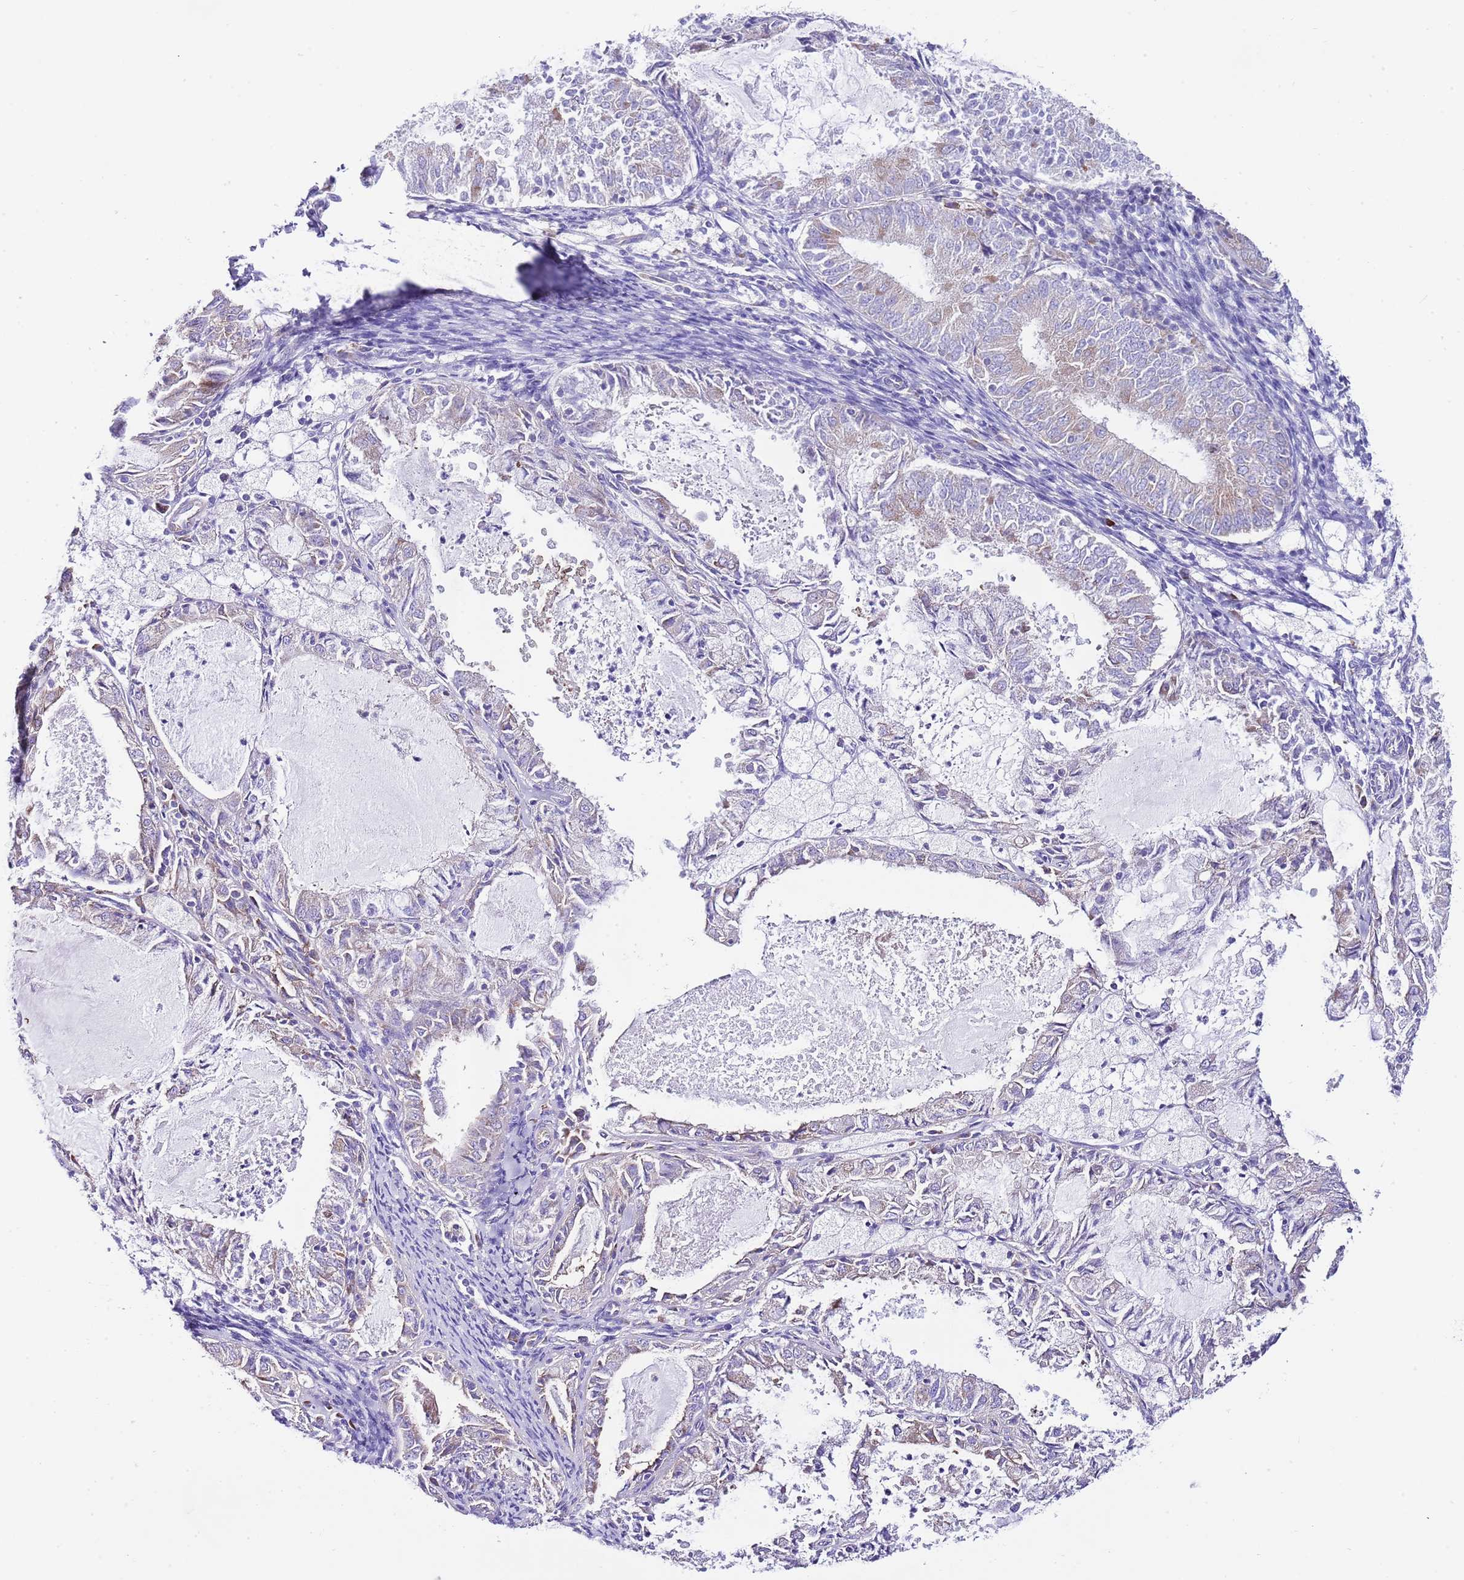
{"staining": {"intensity": "weak", "quantity": "25%-75%", "location": "cytoplasmic/membranous"}, "tissue": "endometrial cancer", "cell_type": "Tumor cells", "image_type": "cancer", "snomed": [{"axis": "morphology", "description": "Adenocarcinoma, NOS"}, {"axis": "topography", "description": "Endometrium"}], "caption": "Immunohistochemical staining of endometrial cancer (adenocarcinoma) exhibits low levels of weak cytoplasmic/membranous protein expression in approximately 25%-75% of tumor cells. (Stains: DAB in brown, nuclei in blue, Microscopy: brightfield microscopy at high magnification).", "gene": "RPS10", "patient": {"sex": "female", "age": 57}}